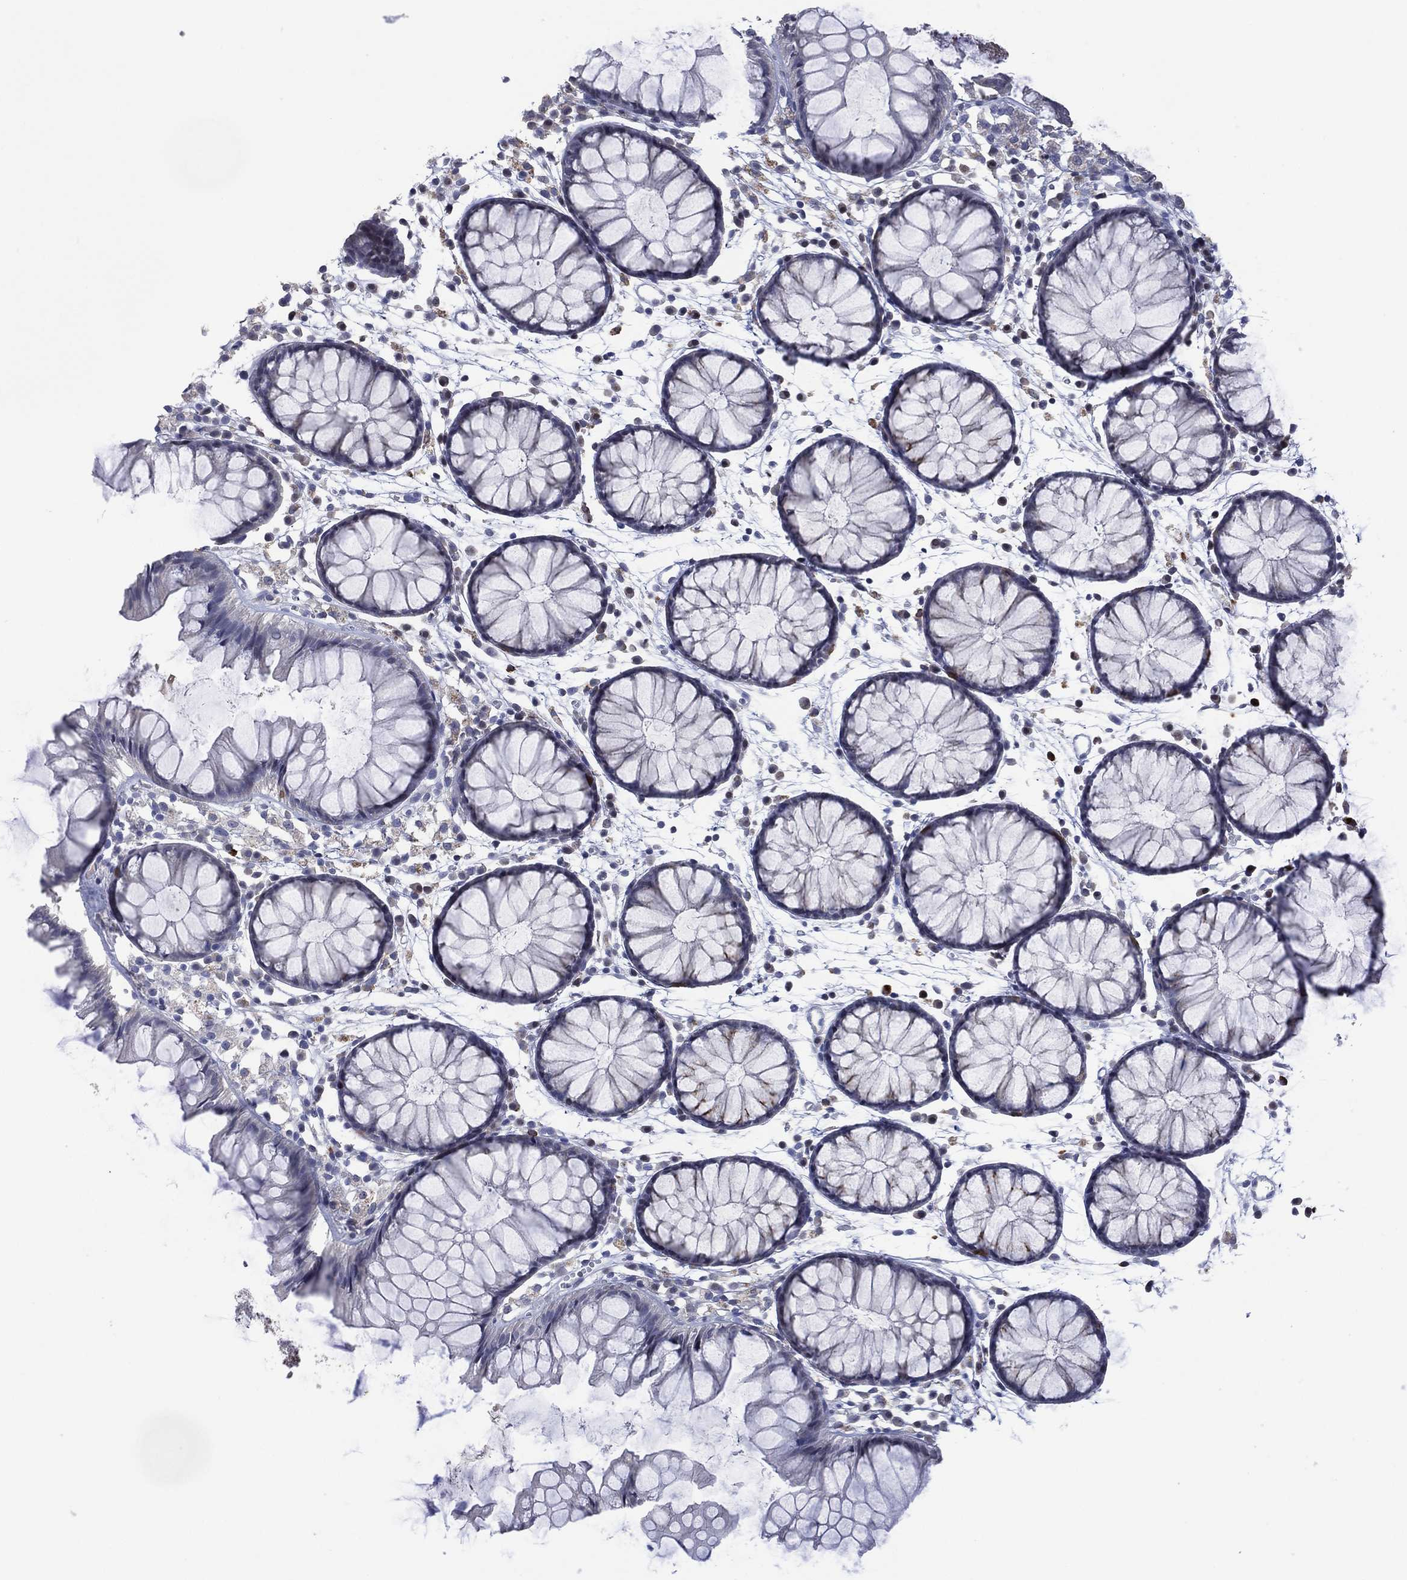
{"staining": {"intensity": "negative", "quantity": "none", "location": "none"}, "tissue": "colon", "cell_type": "Endothelial cells", "image_type": "normal", "snomed": [{"axis": "morphology", "description": "Normal tissue, NOS"}, {"axis": "morphology", "description": "Adenocarcinoma, NOS"}, {"axis": "topography", "description": "Colon"}], "caption": "The histopathology image displays no significant positivity in endothelial cells of colon. (DAB (3,3'-diaminobenzidine) immunohistochemistry with hematoxylin counter stain).", "gene": "USP26", "patient": {"sex": "male", "age": 65}}